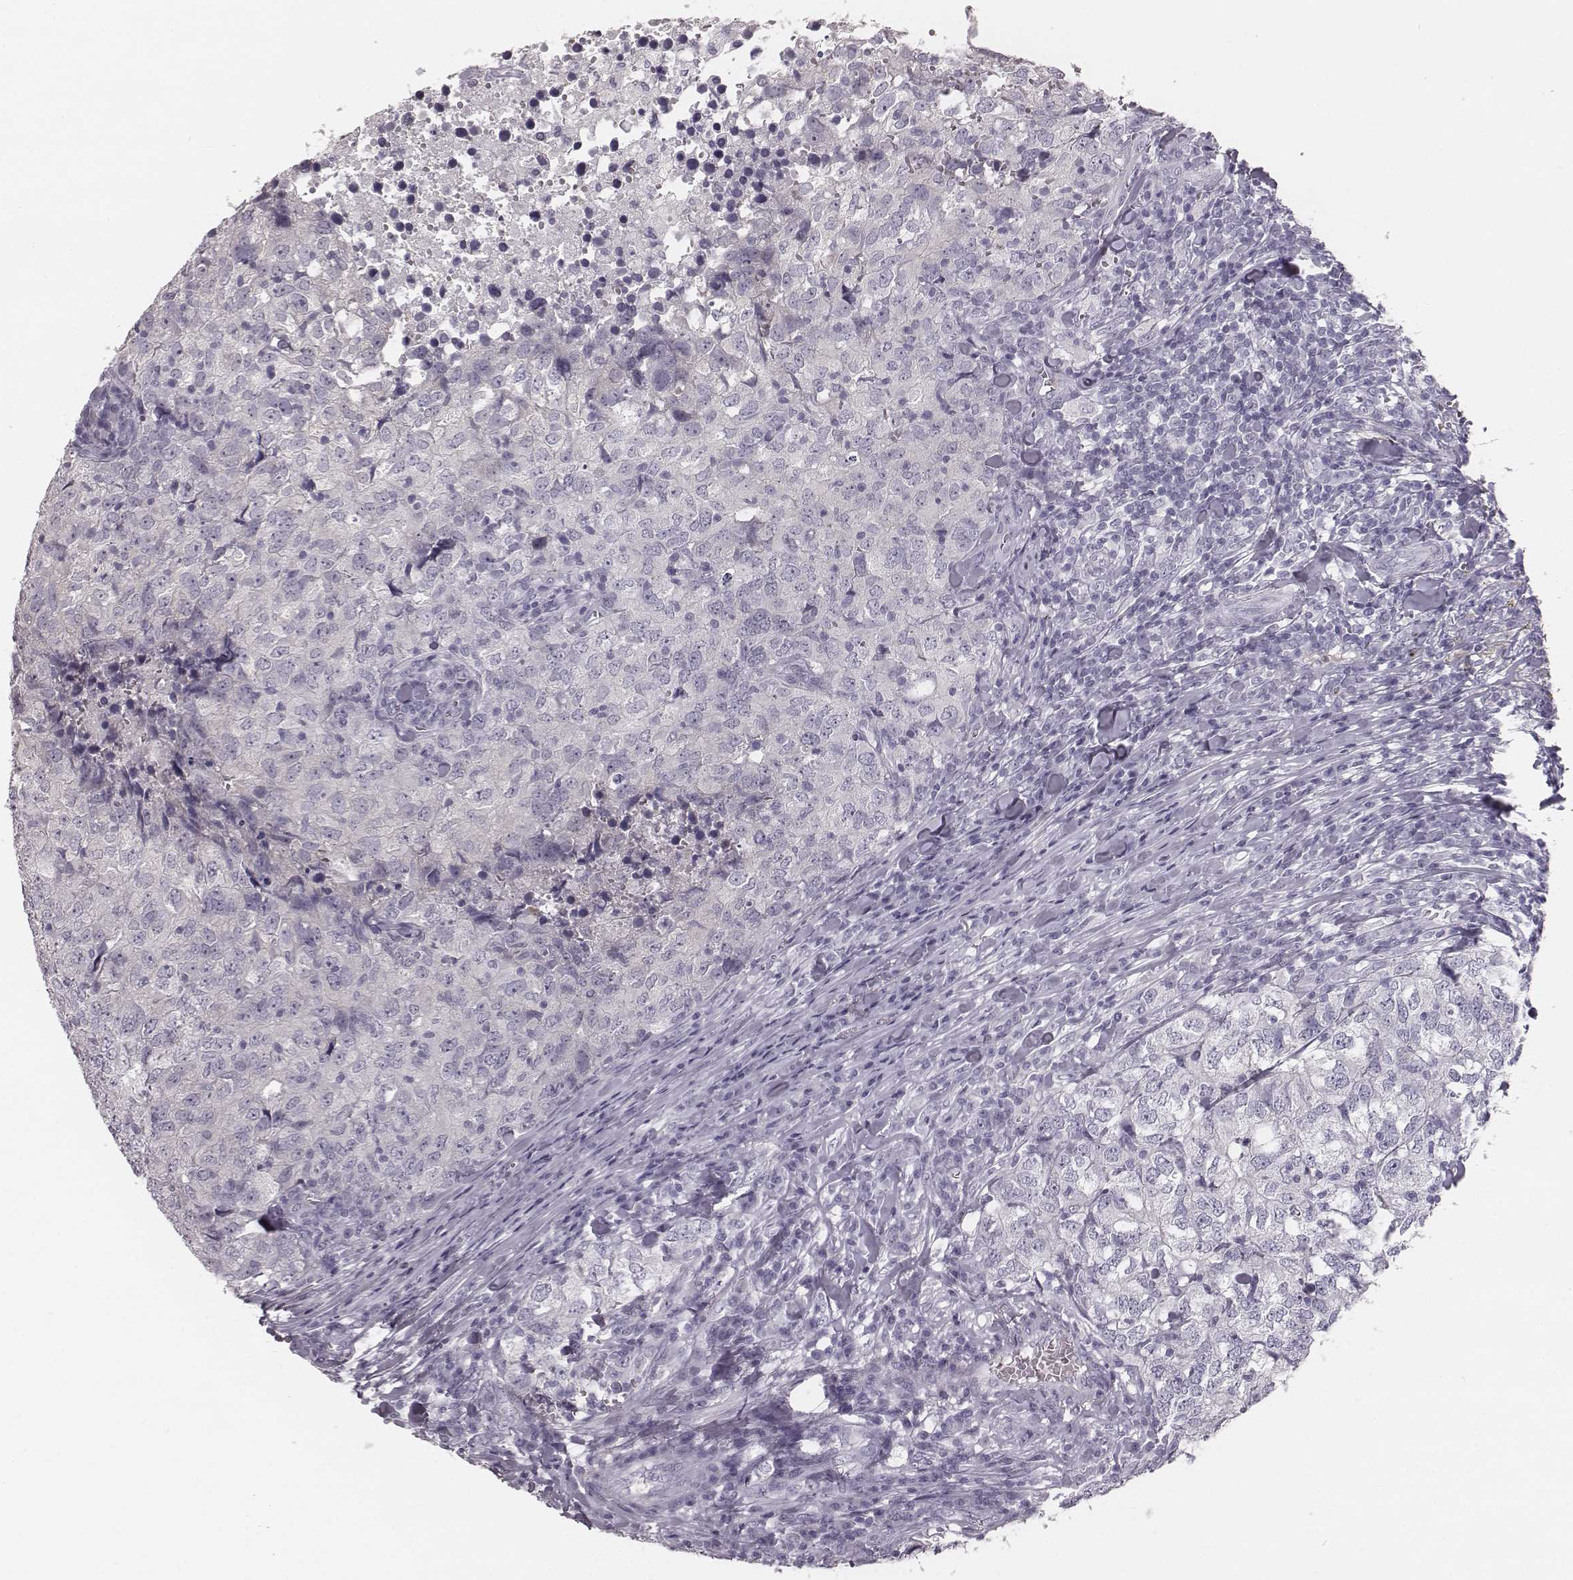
{"staining": {"intensity": "negative", "quantity": "none", "location": "none"}, "tissue": "breast cancer", "cell_type": "Tumor cells", "image_type": "cancer", "snomed": [{"axis": "morphology", "description": "Duct carcinoma"}, {"axis": "topography", "description": "Breast"}], "caption": "Human breast cancer (invasive ductal carcinoma) stained for a protein using IHC exhibits no positivity in tumor cells.", "gene": "CSH1", "patient": {"sex": "female", "age": 30}}